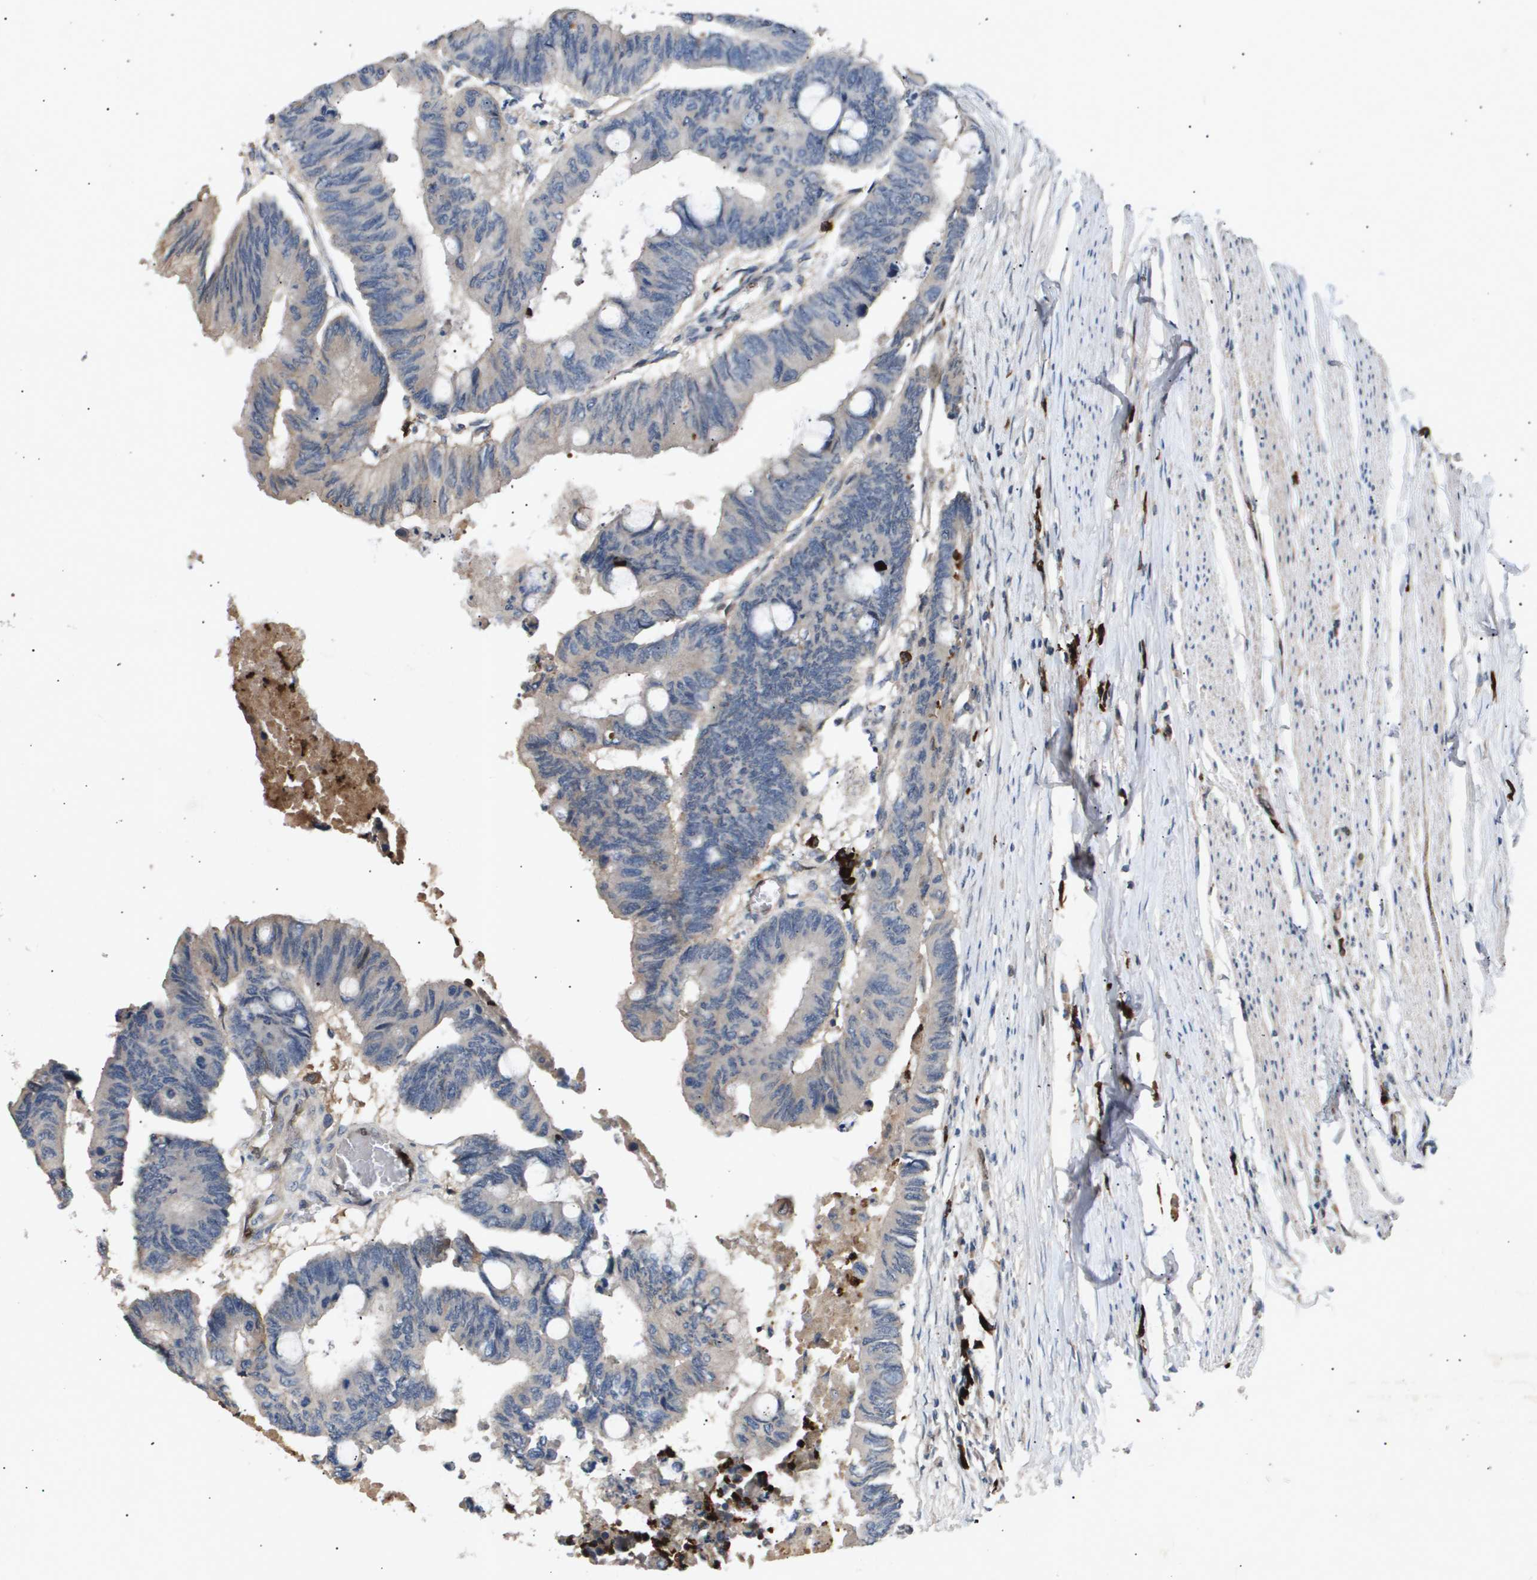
{"staining": {"intensity": "negative", "quantity": "none", "location": "none"}, "tissue": "colorectal cancer", "cell_type": "Tumor cells", "image_type": "cancer", "snomed": [{"axis": "morphology", "description": "Normal tissue, NOS"}, {"axis": "morphology", "description": "Adenocarcinoma, NOS"}, {"axis": "topography", "description": "Rectum"}, {"axis": "topography", "description": "Peripheral nerve tissue"}], "caption": "A histopathology image of colorectal adenocarcinoma stained for a protein exhibits no brown staining in tumor cells.", "gene": "ERG", "patient": {"sex": "male", "age": 92}}